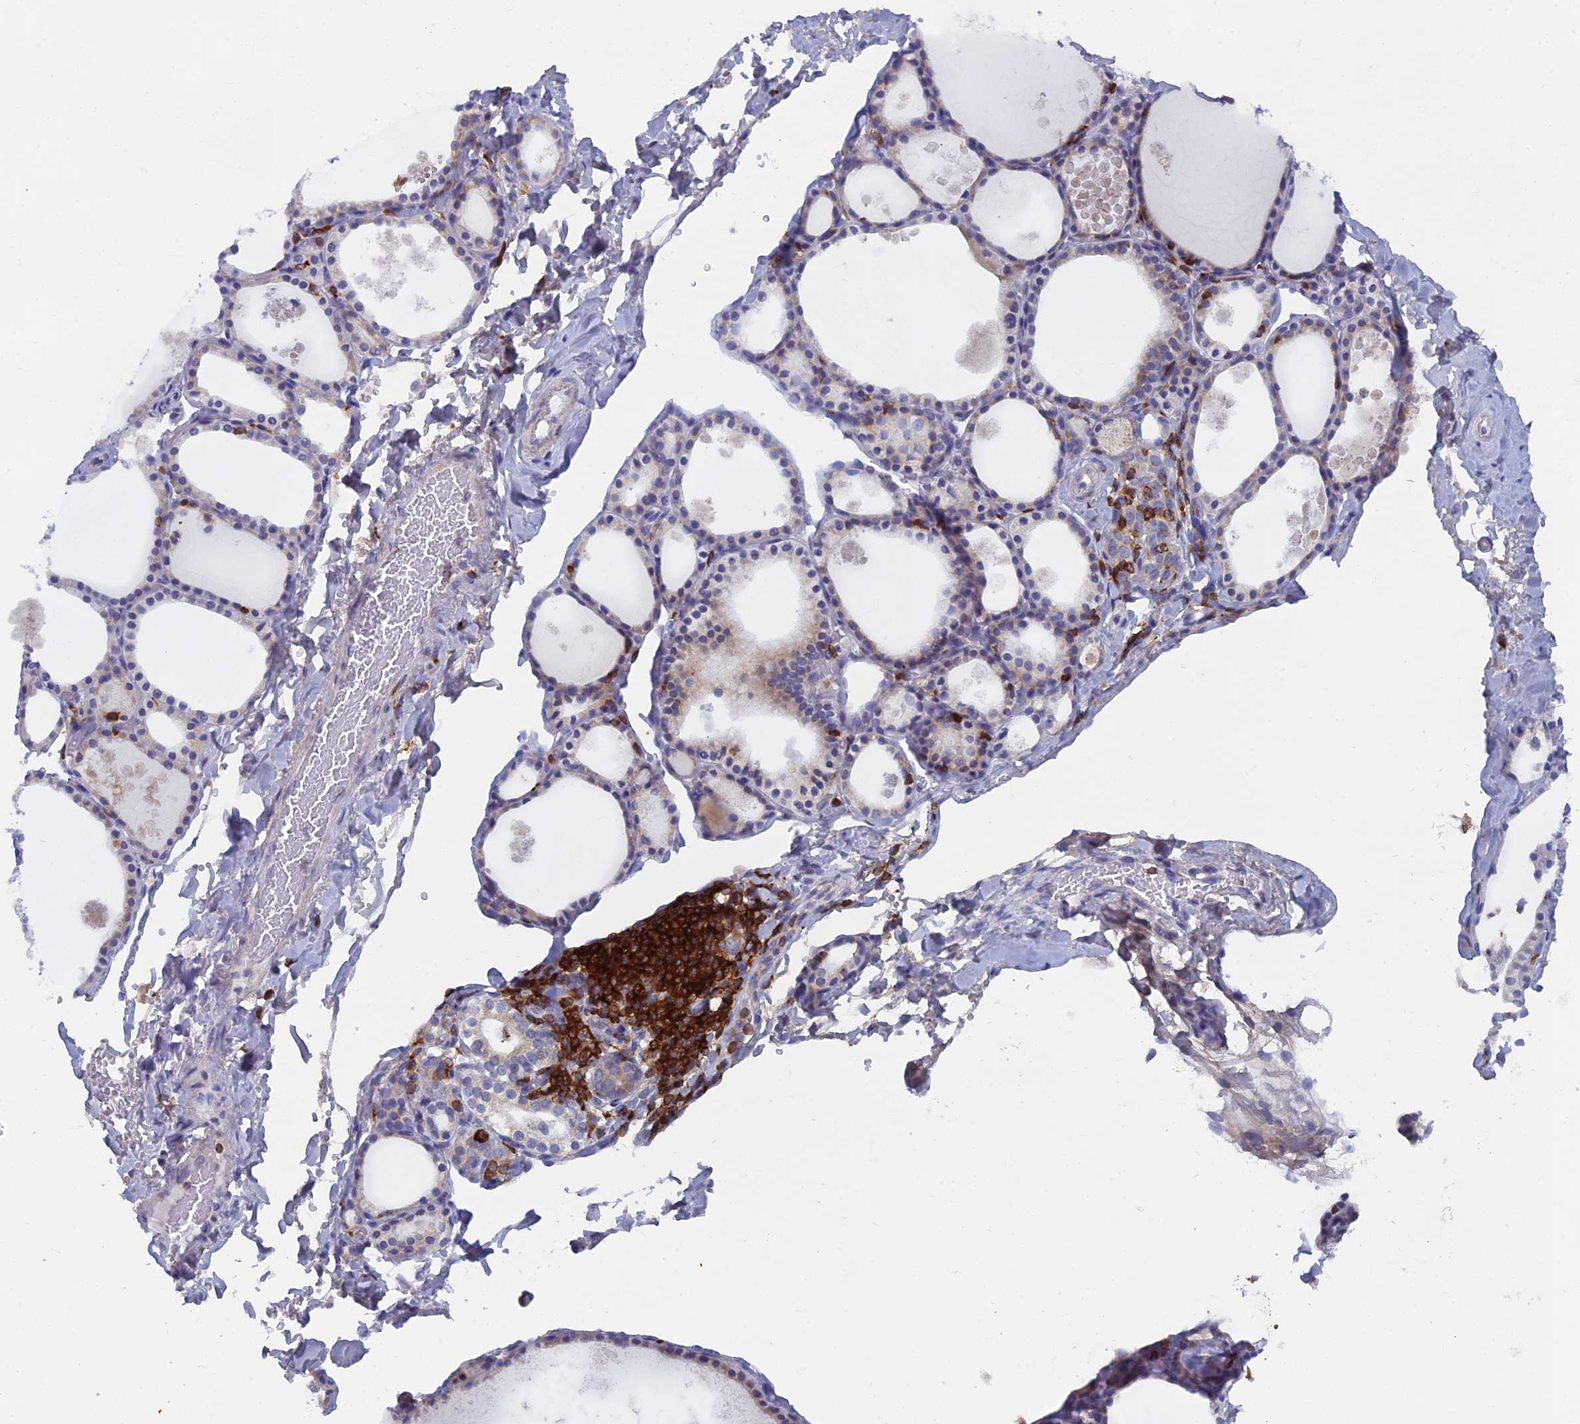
{"staining": {"intensity": "weak", "quantity": "25%-75%", "location": "cytoplasmic/membranous"}, "tissue": "thyroid gland", "cell_type": "Glandular cells", "image_type": "normal", "snomed": [{"axis": "morphology", "description": "Normal tissue, NOS"}, {"axis": "topography", "description": "Thyroid gland"}], "caption": "IHC histopathology image of unremarkable thyroid gland: thyroid gland stained using immunohistochemistry displays low levels of weak protein expression localized specifically in the cytoplasmic/membranous of glandular cells, appearing as a cytoplasmic/membranous brown color.", "gene": "ABI3BP", "patient": {"sex": "male", "age": 56}}